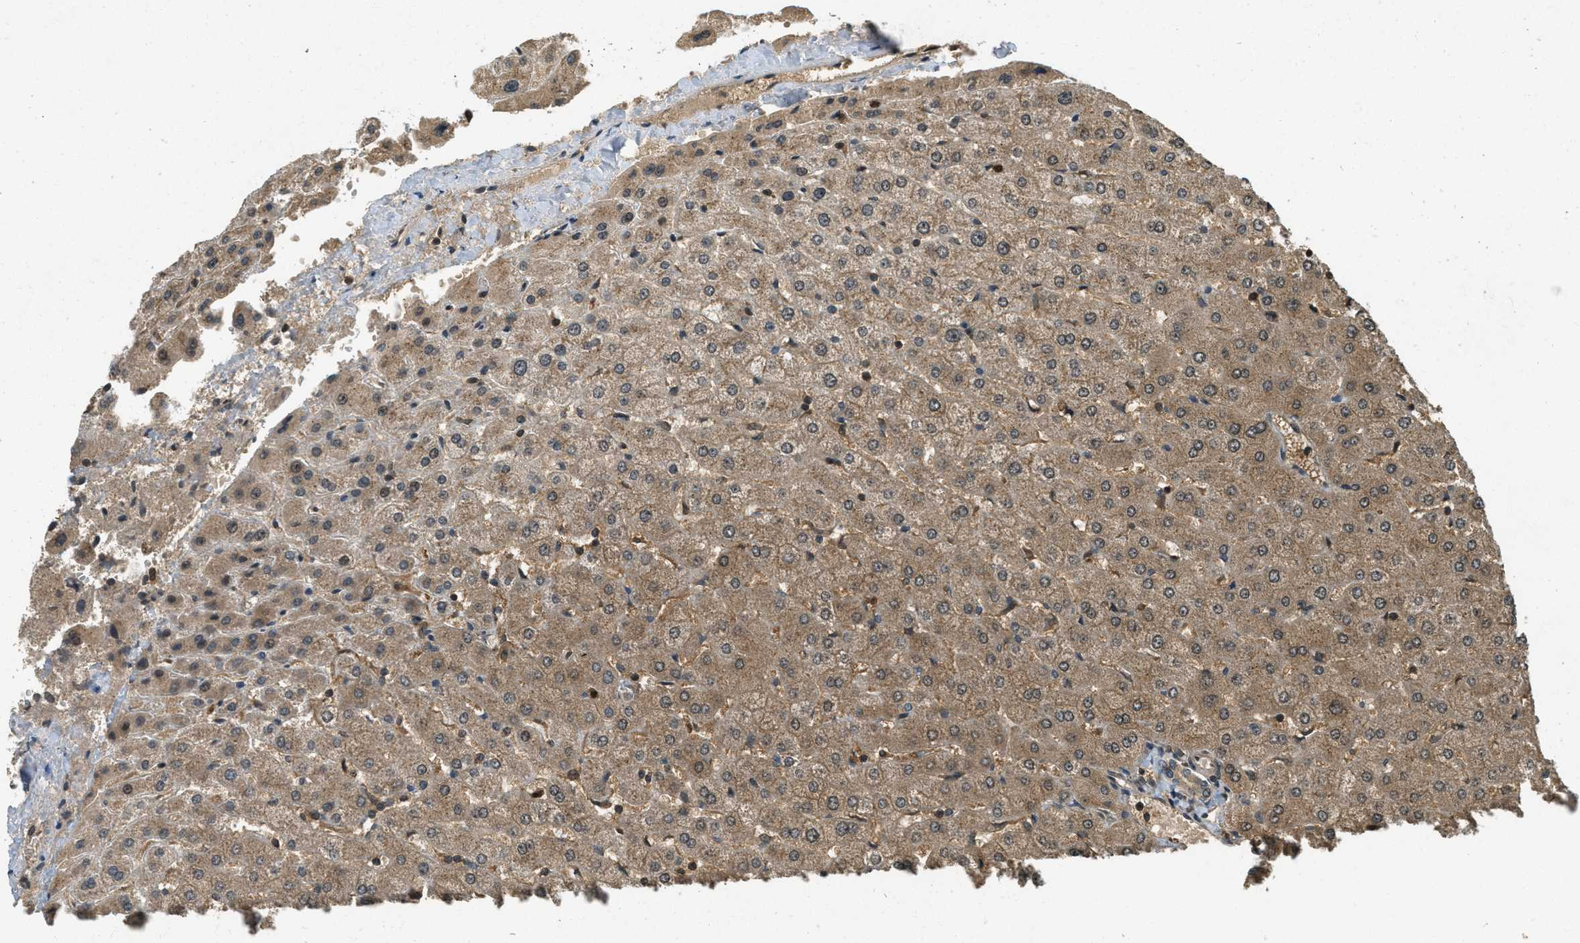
{"staining": {"intensity": "moderate", "quantity": ">75%", "location": "cytoplasmic/membranous"}, "tissue": "liver", "cell_type": "Cholangiocytes", "image_type": "normal", "snomed": [{"axis": "morphology", "description": "Normal tissue, NOS"}, {"axis": "morphology", "description": "Fibrosis, NOS"}, {"axis": "topography", "description": "Liver"}], "caption": "The image reveals a brown stain indicating the presence of a protein in the cytoplasmic/membranous of cholangiocytes in liver. (Stains: DAB (3,3'-diaminobenzidine) in brown, nuclei in blue, Microscopy: brightfield microscopy at high magnification).", "gene": "ATG7", "patient": {"sex": "female", "age": 29}}